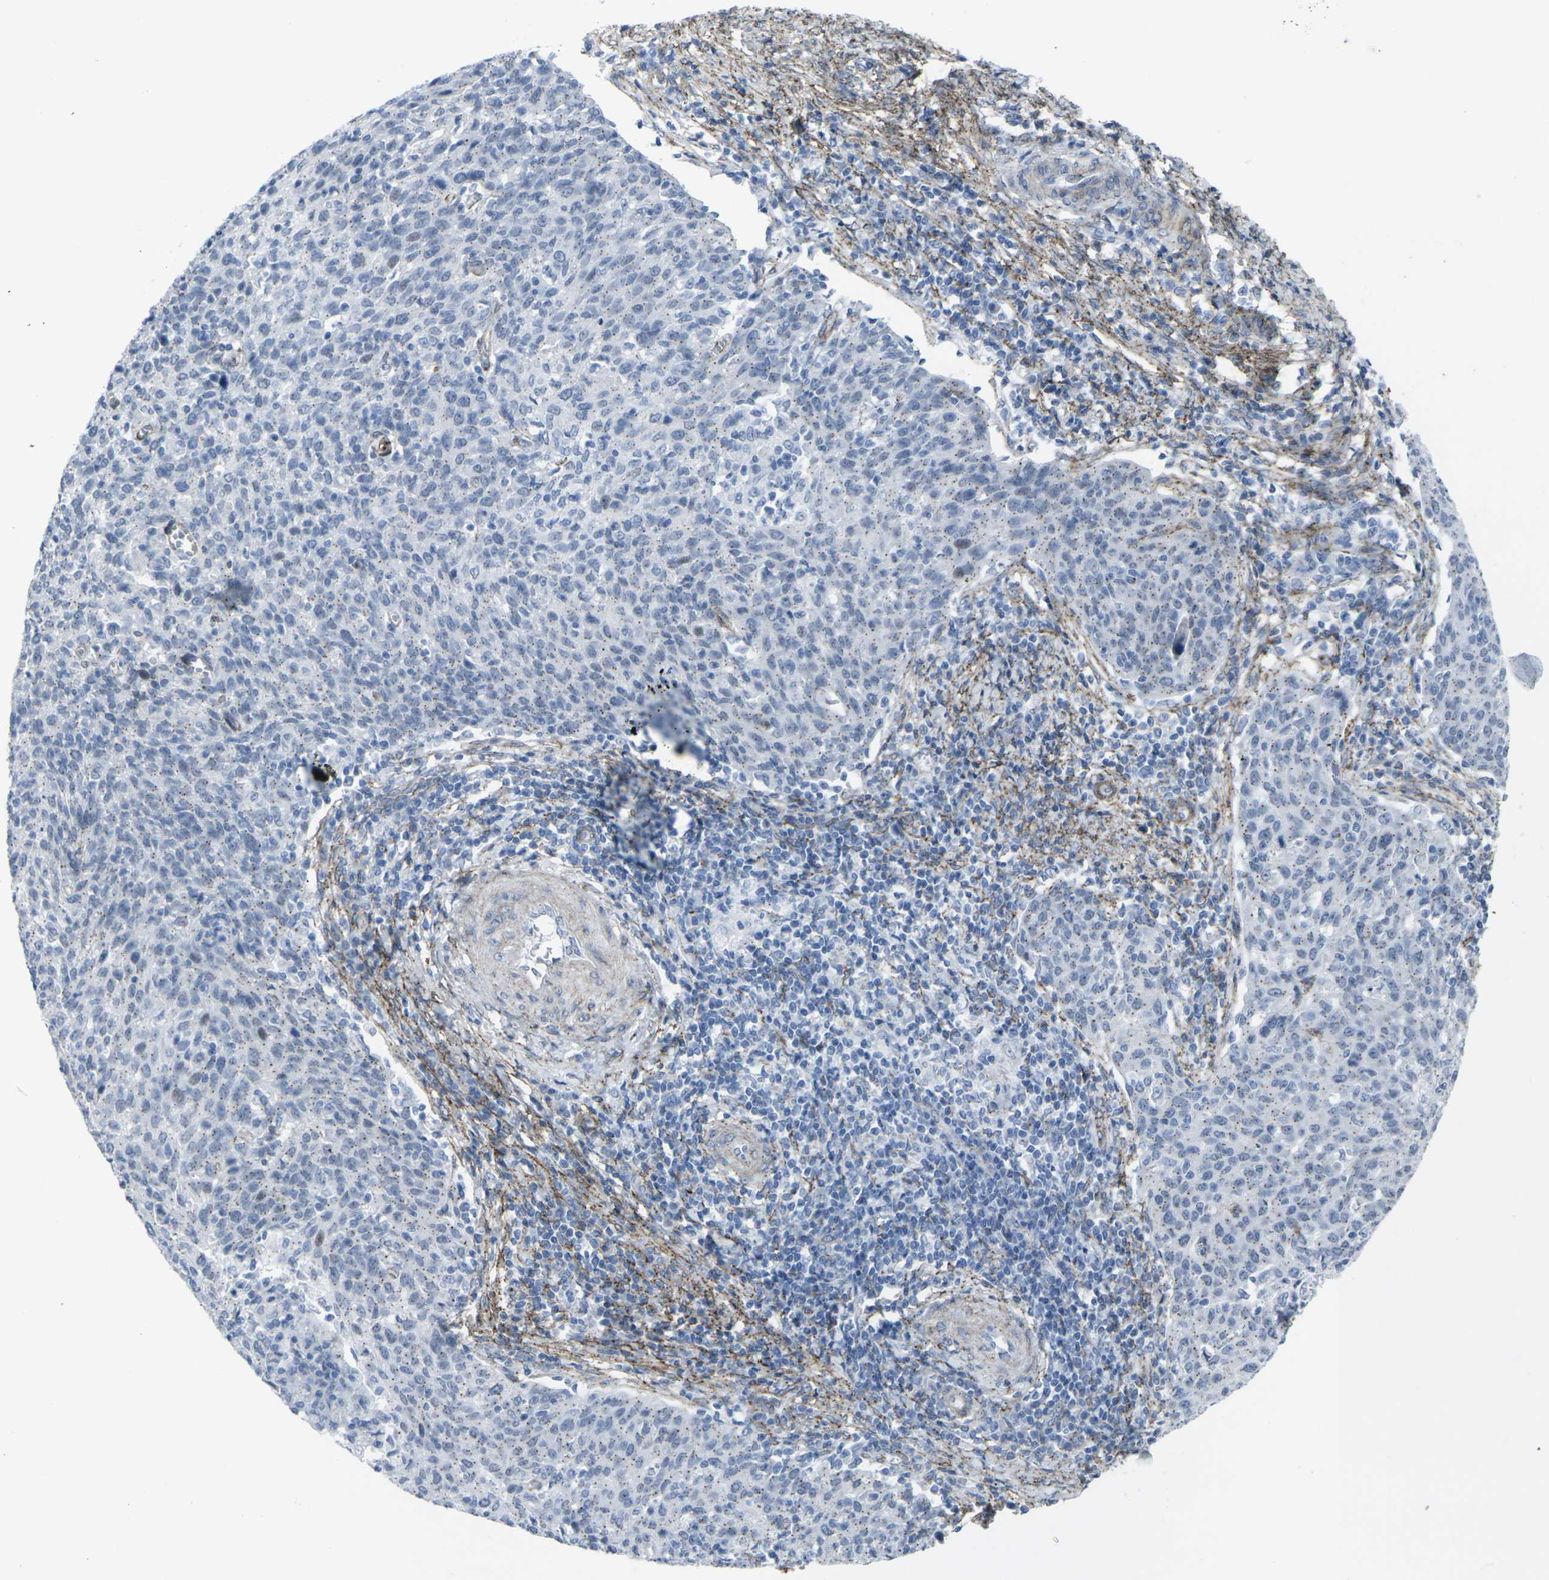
{"staining": {"intensity": "negative", "quantity": "none", "location": "none"}, "tissue": "cervical cancer", "cell_type": "Tumor cells", "image_type": "cancer", "snomed": [{"axis": "morphology", "description": "Squamous cell carcinoma, NOS"}, {"axis": "topography", "description": "Cervix"}], "caption": "The histopathology image demonstrates no significant expression in tumor cells of cervical cancer.", "gene": "CDH11", "patient": {"sex": "female", "age": 38}}